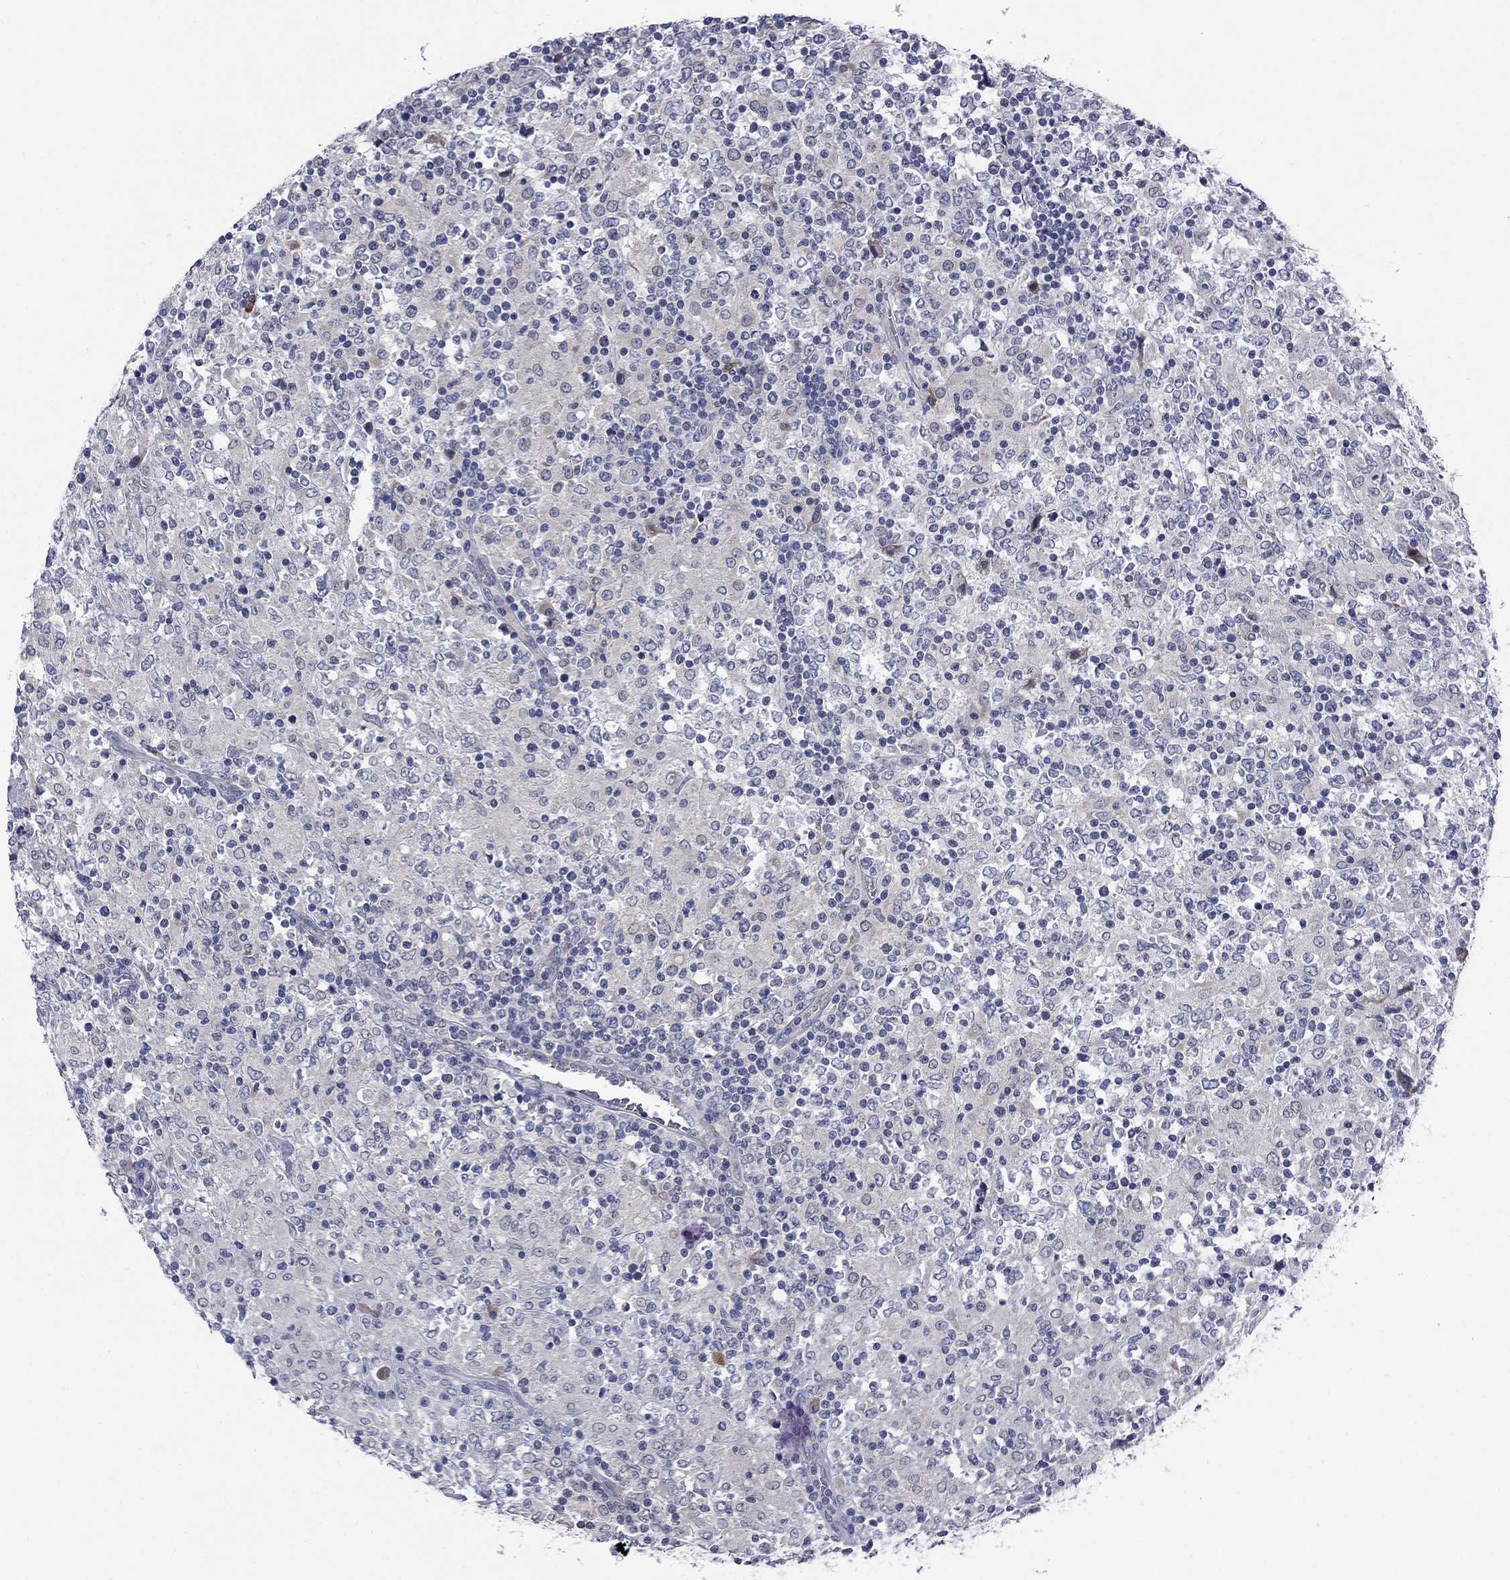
{"staining": {"intensity": "negative", "quantity": "none", "location": "none"}, "tissue": "lymphoma", "cell_type": "Tumor cells", "image_type": "cancer", "snomed": [{"axis": "morphology", "description": "Malignant lymphoma, non-Hodgkin's type, High grade"}, {"axis": "topography", "description": "Lymph node"}], "caption": "DAB (3,3'-diaminobenzidine) immunohistochemical staining of high-grade malignant lymphoma, non-Hodgkin's type demonstrates no significant expression in tumor cells.", "gene": "CACNA1A", "patient": {"sex": "female", "age": 84}}